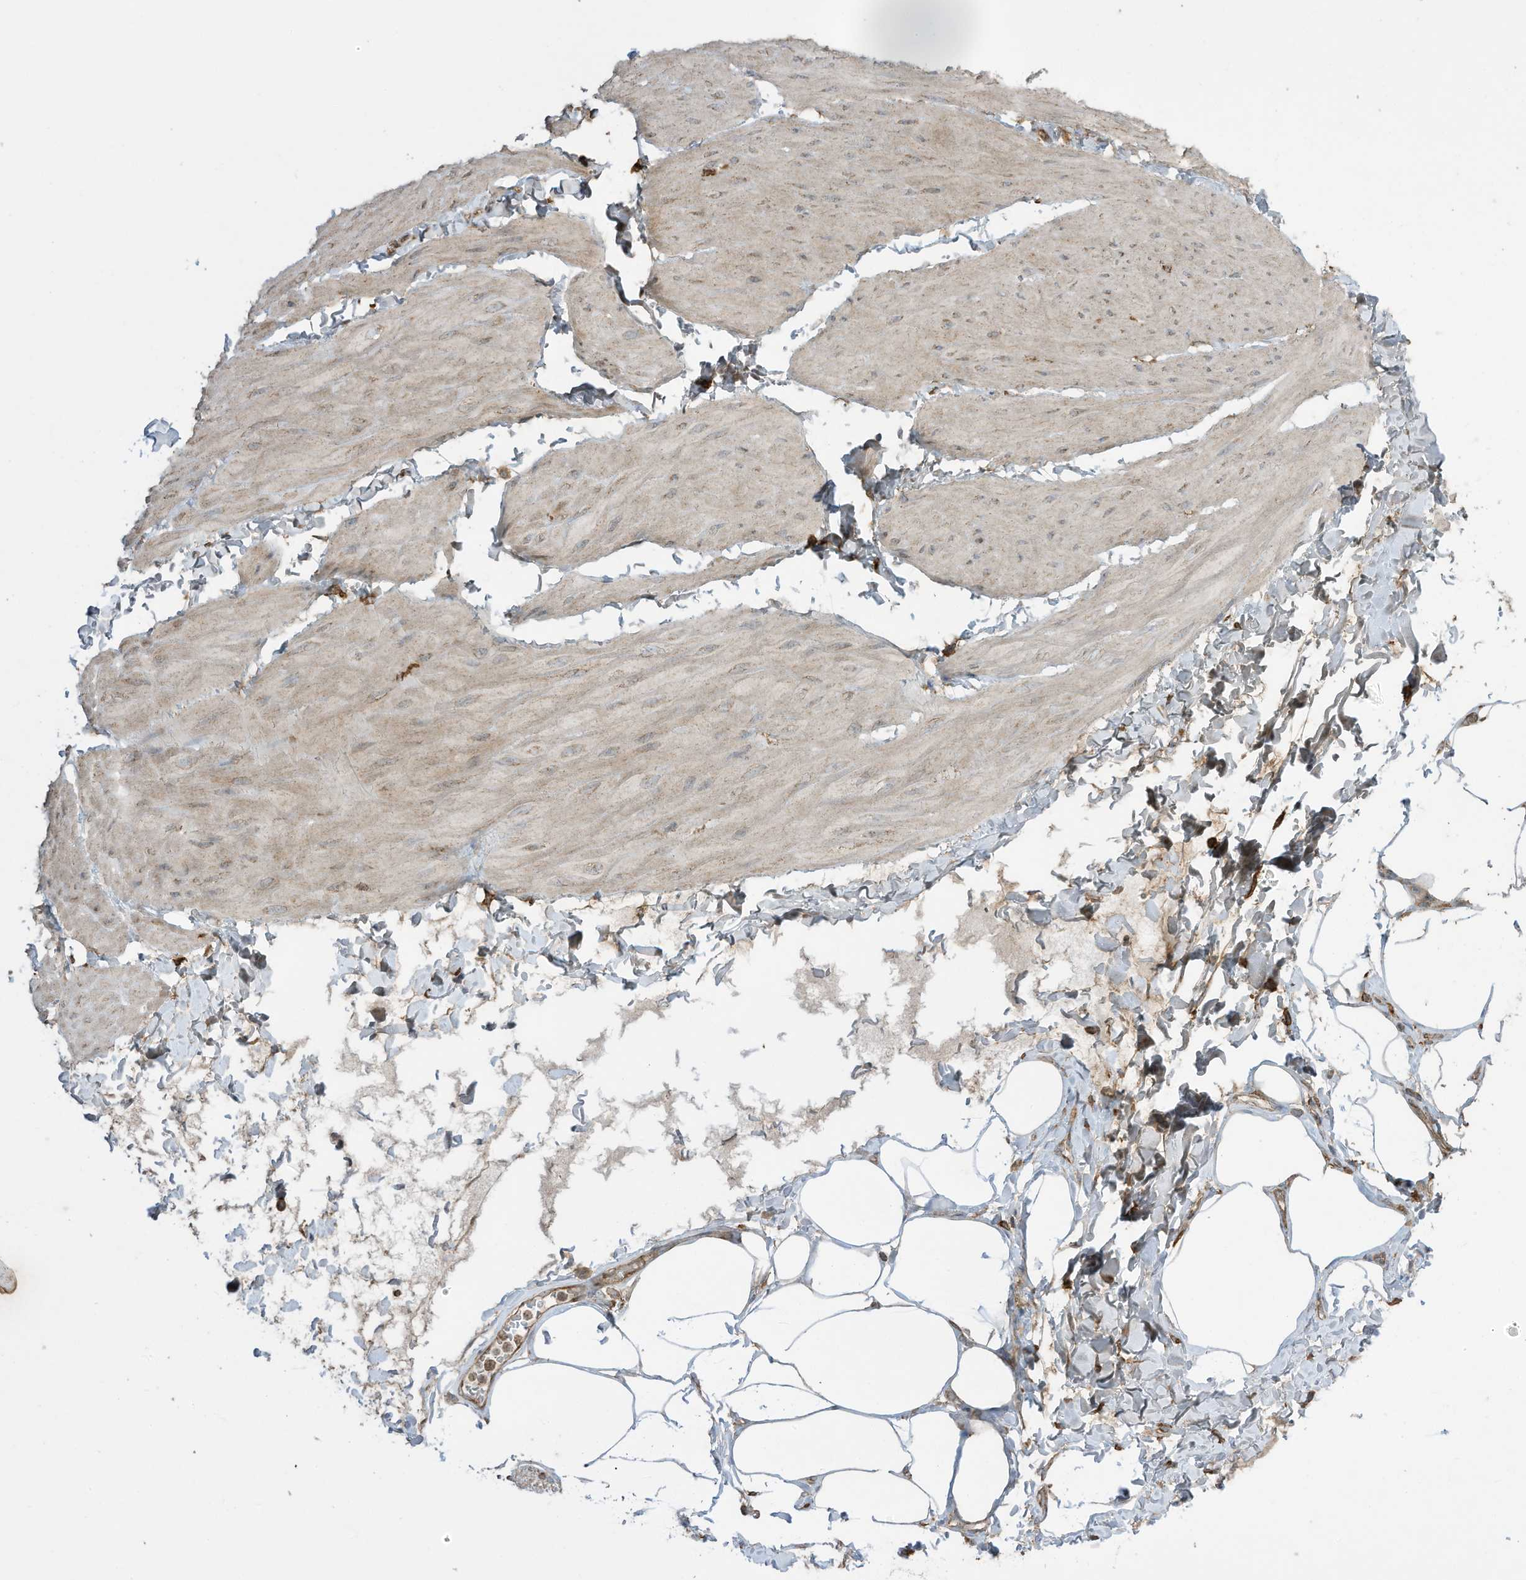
{"staining": {"intensity": "weak", "quantity": "<25%", "location": "cytoplasmic/membranous"}, "tissue": "smooth muscle", "cell_type": "Smooth muscle cells", "image_type": "normal", "snomed": [{"axis": "morphology", "description": "Urothelial carcinoma, High grade"}, {"axis": "topography", "description": "Urinary bladder"}], "caption": "This is an immunohistochemistry (IHC) image of unremarkable smooth muscle. There is no expression in smooth muscle cells.", "gene": "CGAS", "patient": {"sex": "male", "age": 46}}